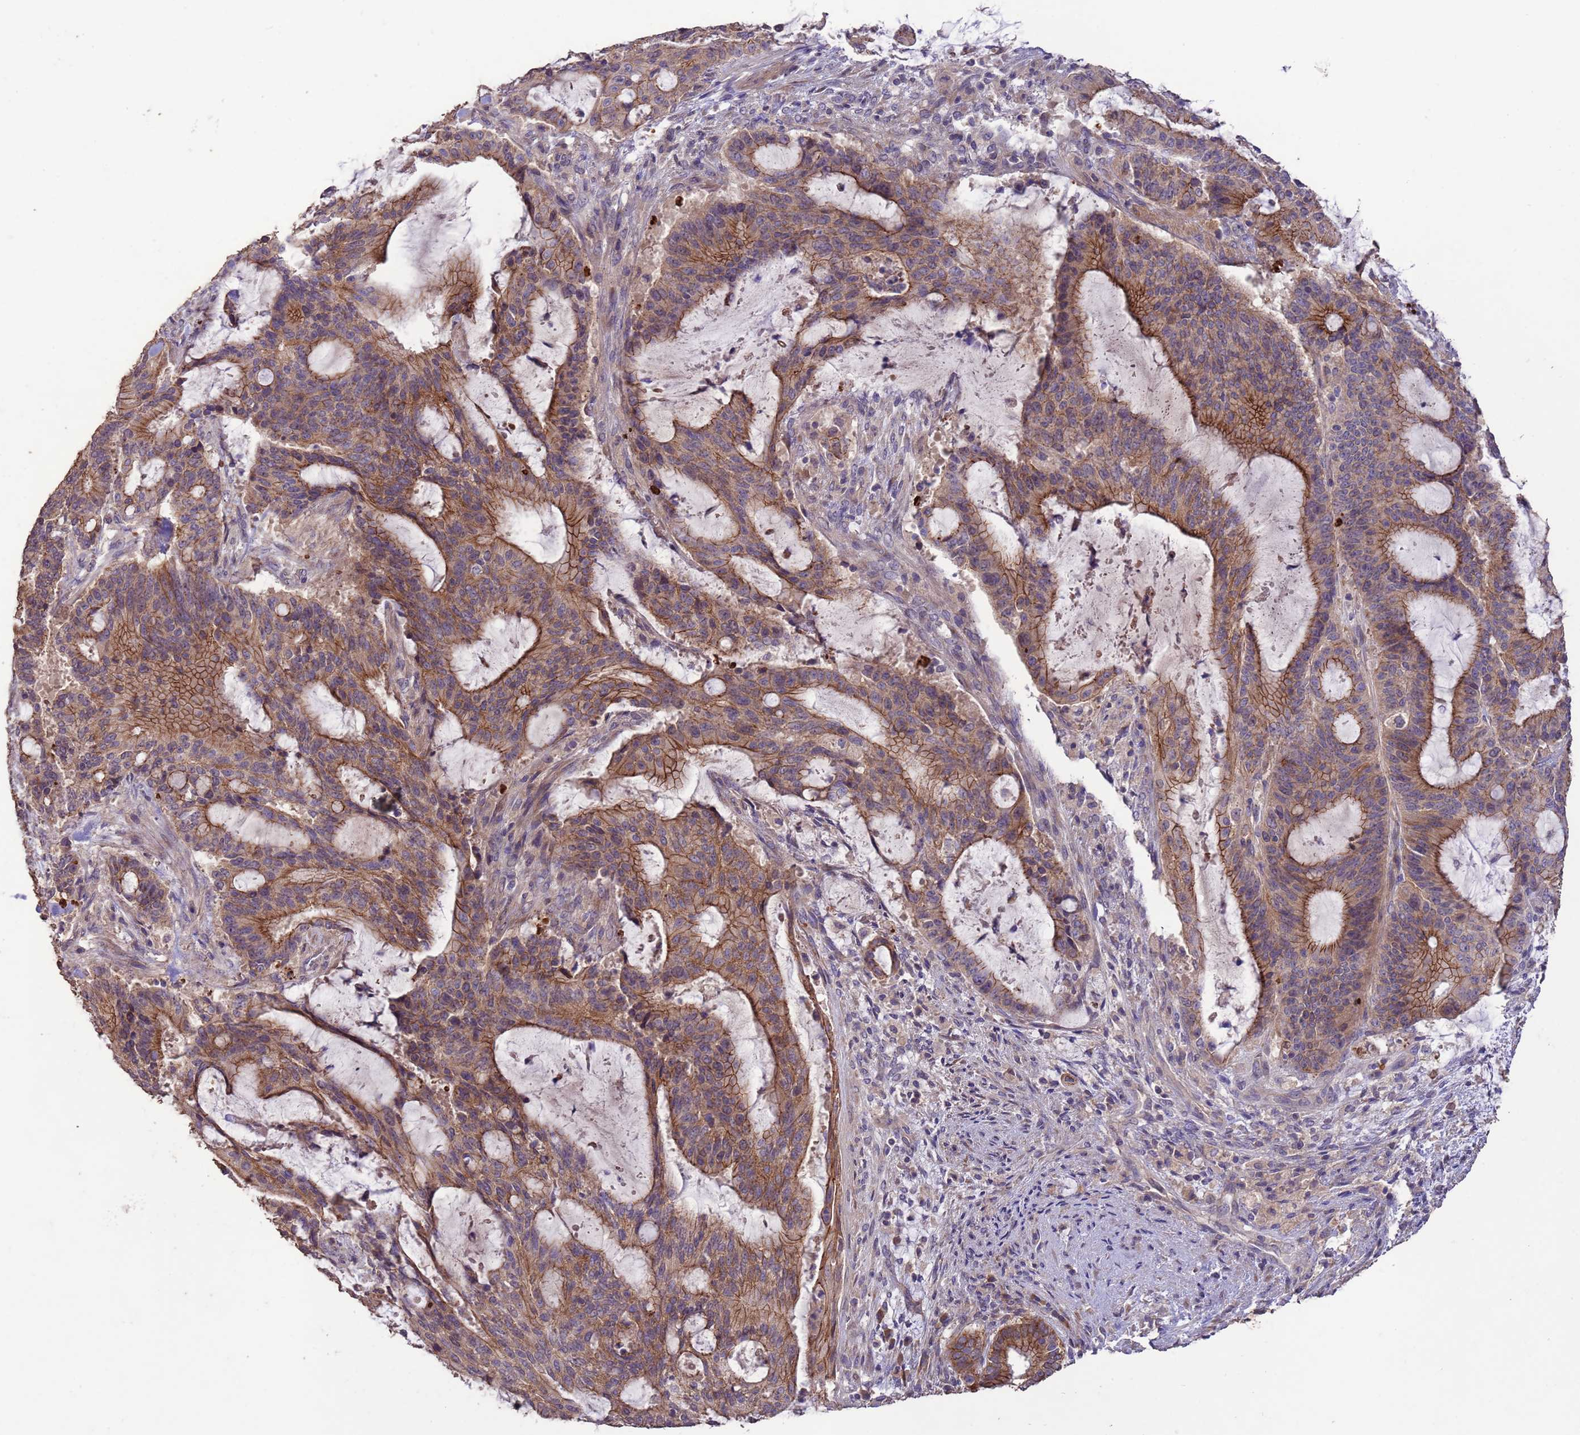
{"staining": {"intensity": "moderate", "quantity": ">75%", "location": "cytoplasmic/membranous"}, "tissue": "liver cancer", "cell_type": "Tumor cells", "image_type": "cancer", "snomed": [{"axis": "morphology", "description": "Normal tissue, NOS"}, {"axis": "morphology", "description": "Cholangiocarcinoma"}, {"axis": "topography", "description": "Liver"}, {"axis": "topography", "description": "Peripheral nerve tissue"}], "caption": "Moderate cytoplasmic/membranous protein positivity is identified in approximately >75% of tumor cells in cholangiocarcinoma (liver). (Brightfield microscopy of DAB IHC at high magnification).", "gene": "SLC9B2", "patient": {"sex": "female", "age": 73}}